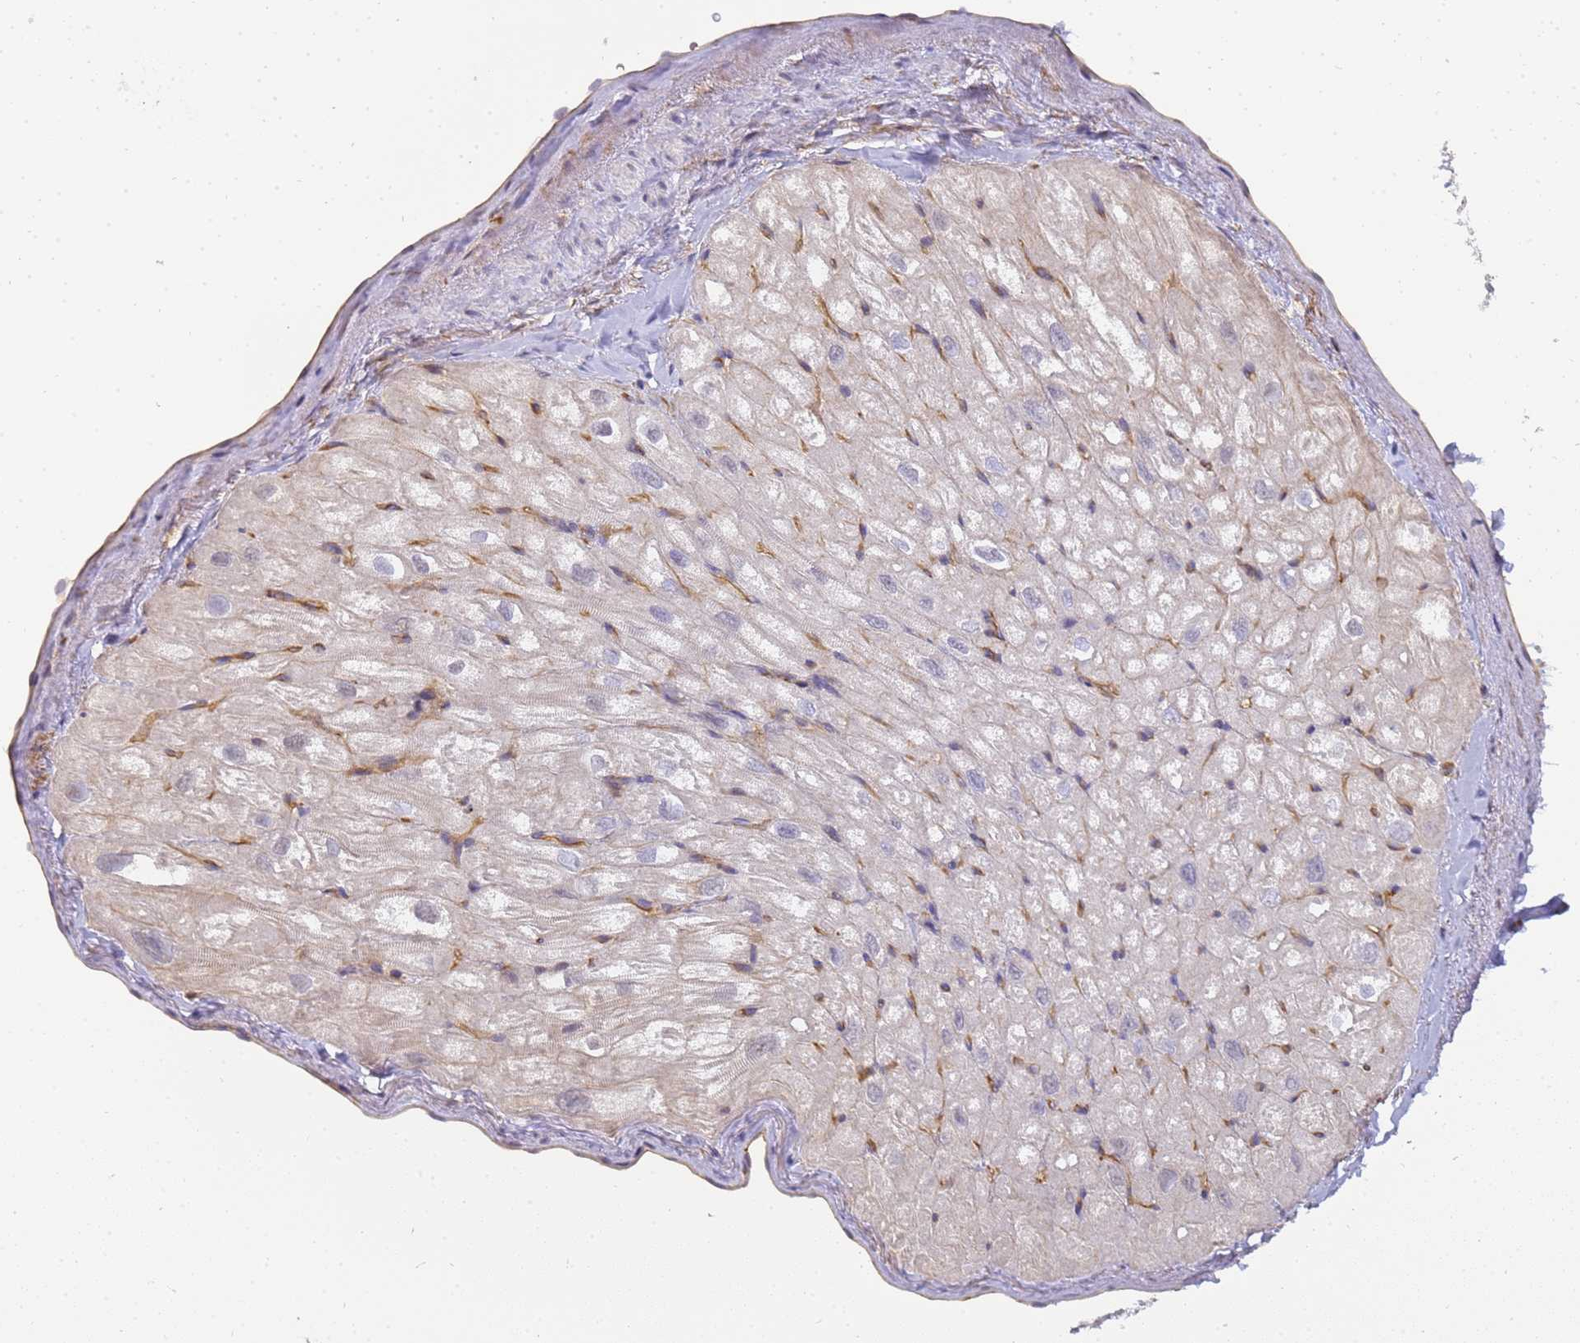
{"staining": {"intensity": "weak", "quantity": "25%-75%", "location": "cytoplasmic/membranous"}, "tissue": "heart muscle", "cell_type": "Cardiomyocytes", "image_type": "normal", "snomed": [{"axis": "morphology", "description": "Normal tissue, NOS"}, {"axis": "topography", "description": "Heart"}], "caption": "Immunohistochemistry (IHC) photomicrograph of normal heart muscle: heart muscle stained using immunohistochemistry (IHC) shows low levels of weak protein expression localized specifically in the cytoplasmic/membranous of cardiomyocytes, appearing as a cytoplasmic/membranous brown color.", "gene": "GON4L", "patient": {"sex": "male", "age": 50}}